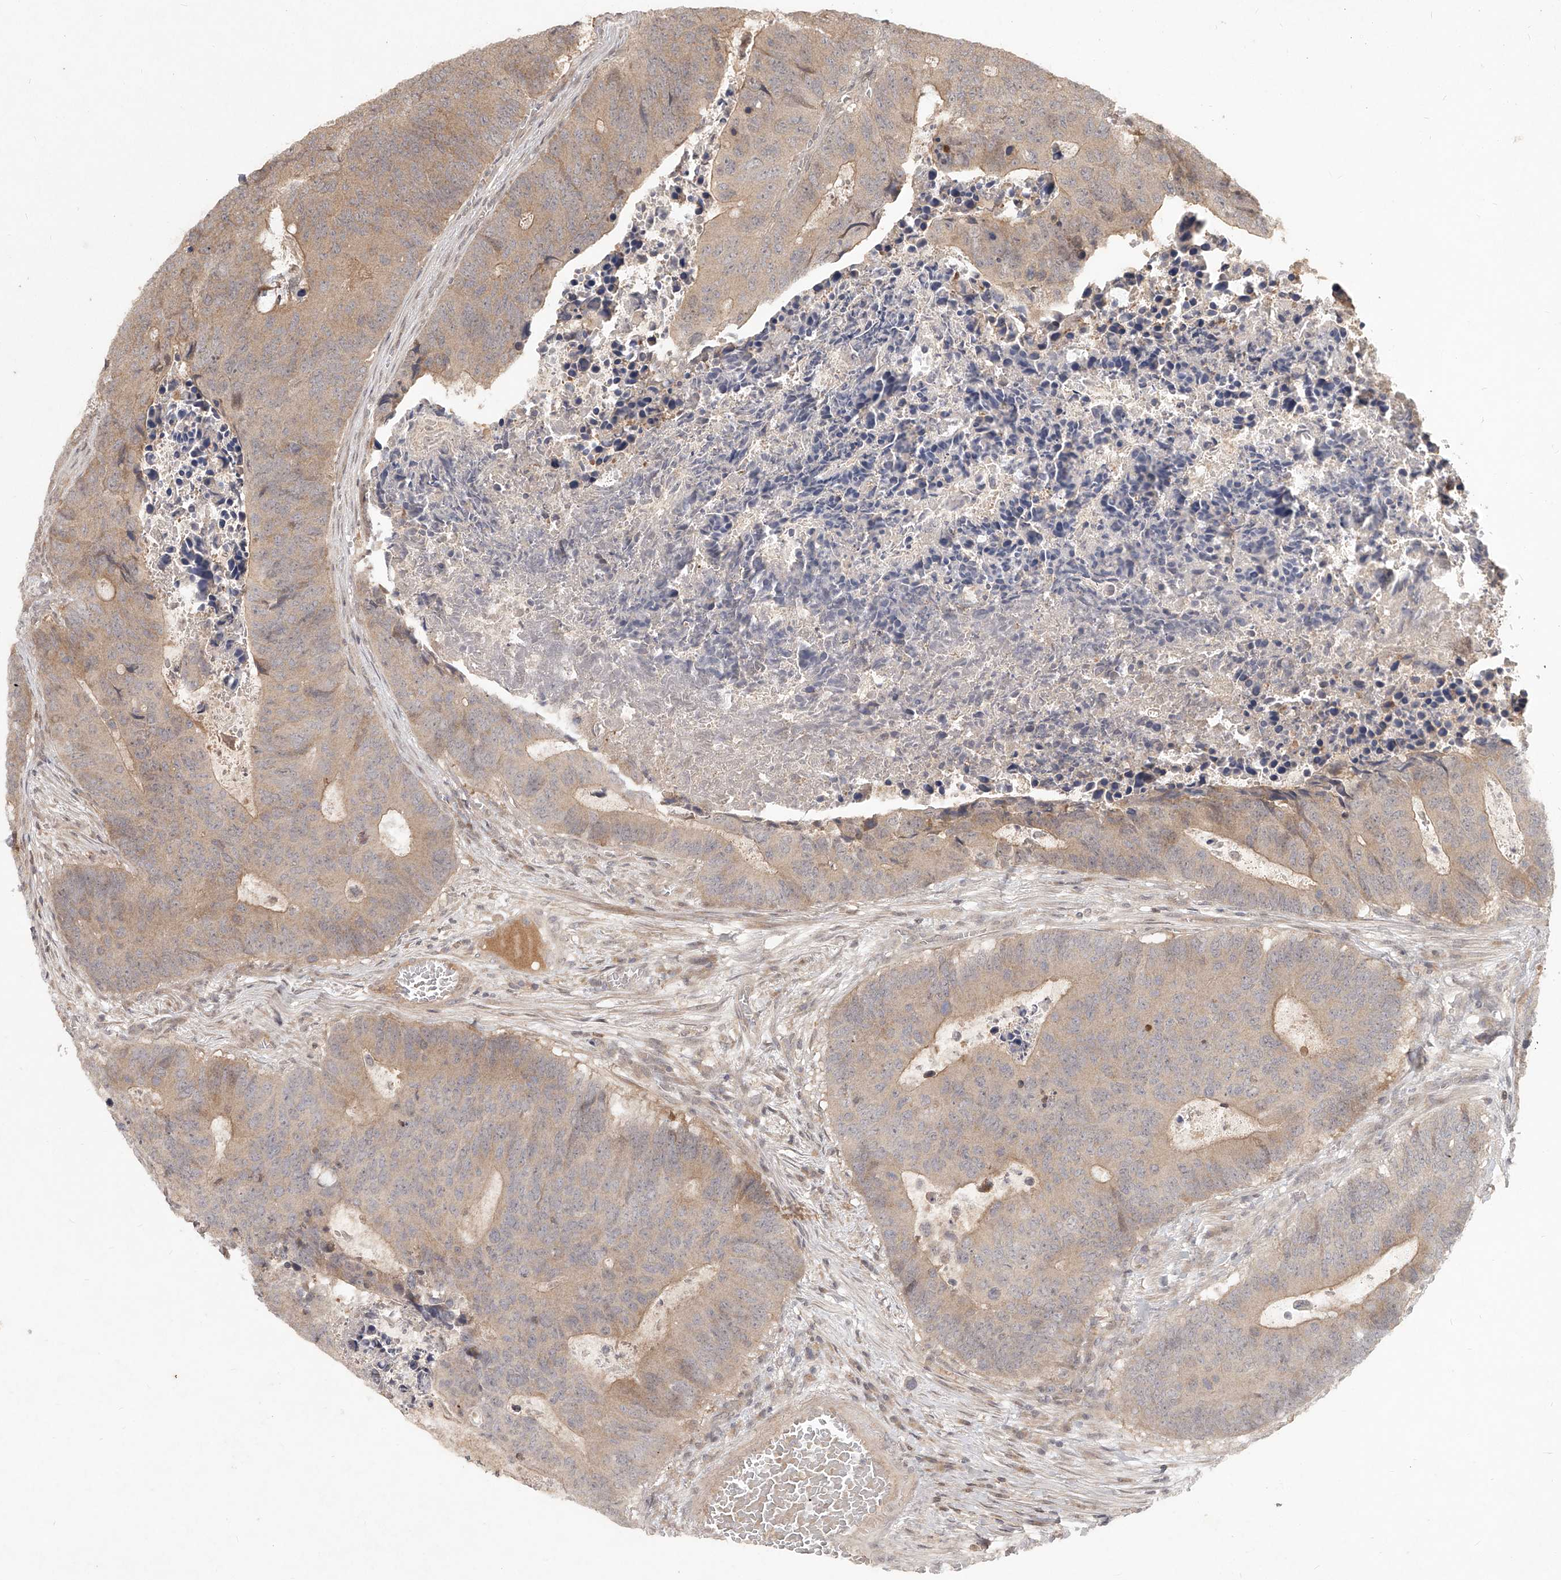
{"staining": {"intensity": "weak", "quantity": "25%-75%", "location": "cytoplasmic/membranous"}, "tissue": "colorectal cancer", "cell_type": "Tumor cells", "image_type": "cancer", "snomed": [{"axis": "morphology", "description": "Adenocarcinoma, NOS"}, {"axis": "topography", "description": "Colon"}], "caption": "This is an image of immunohistochemistry staining of colorectal cancer, which shows weak staining in the cytoplasmic/membranous of tumor cells.", "gene": "SLC37A1", "patient": {"sex": "male", "age": 87}}